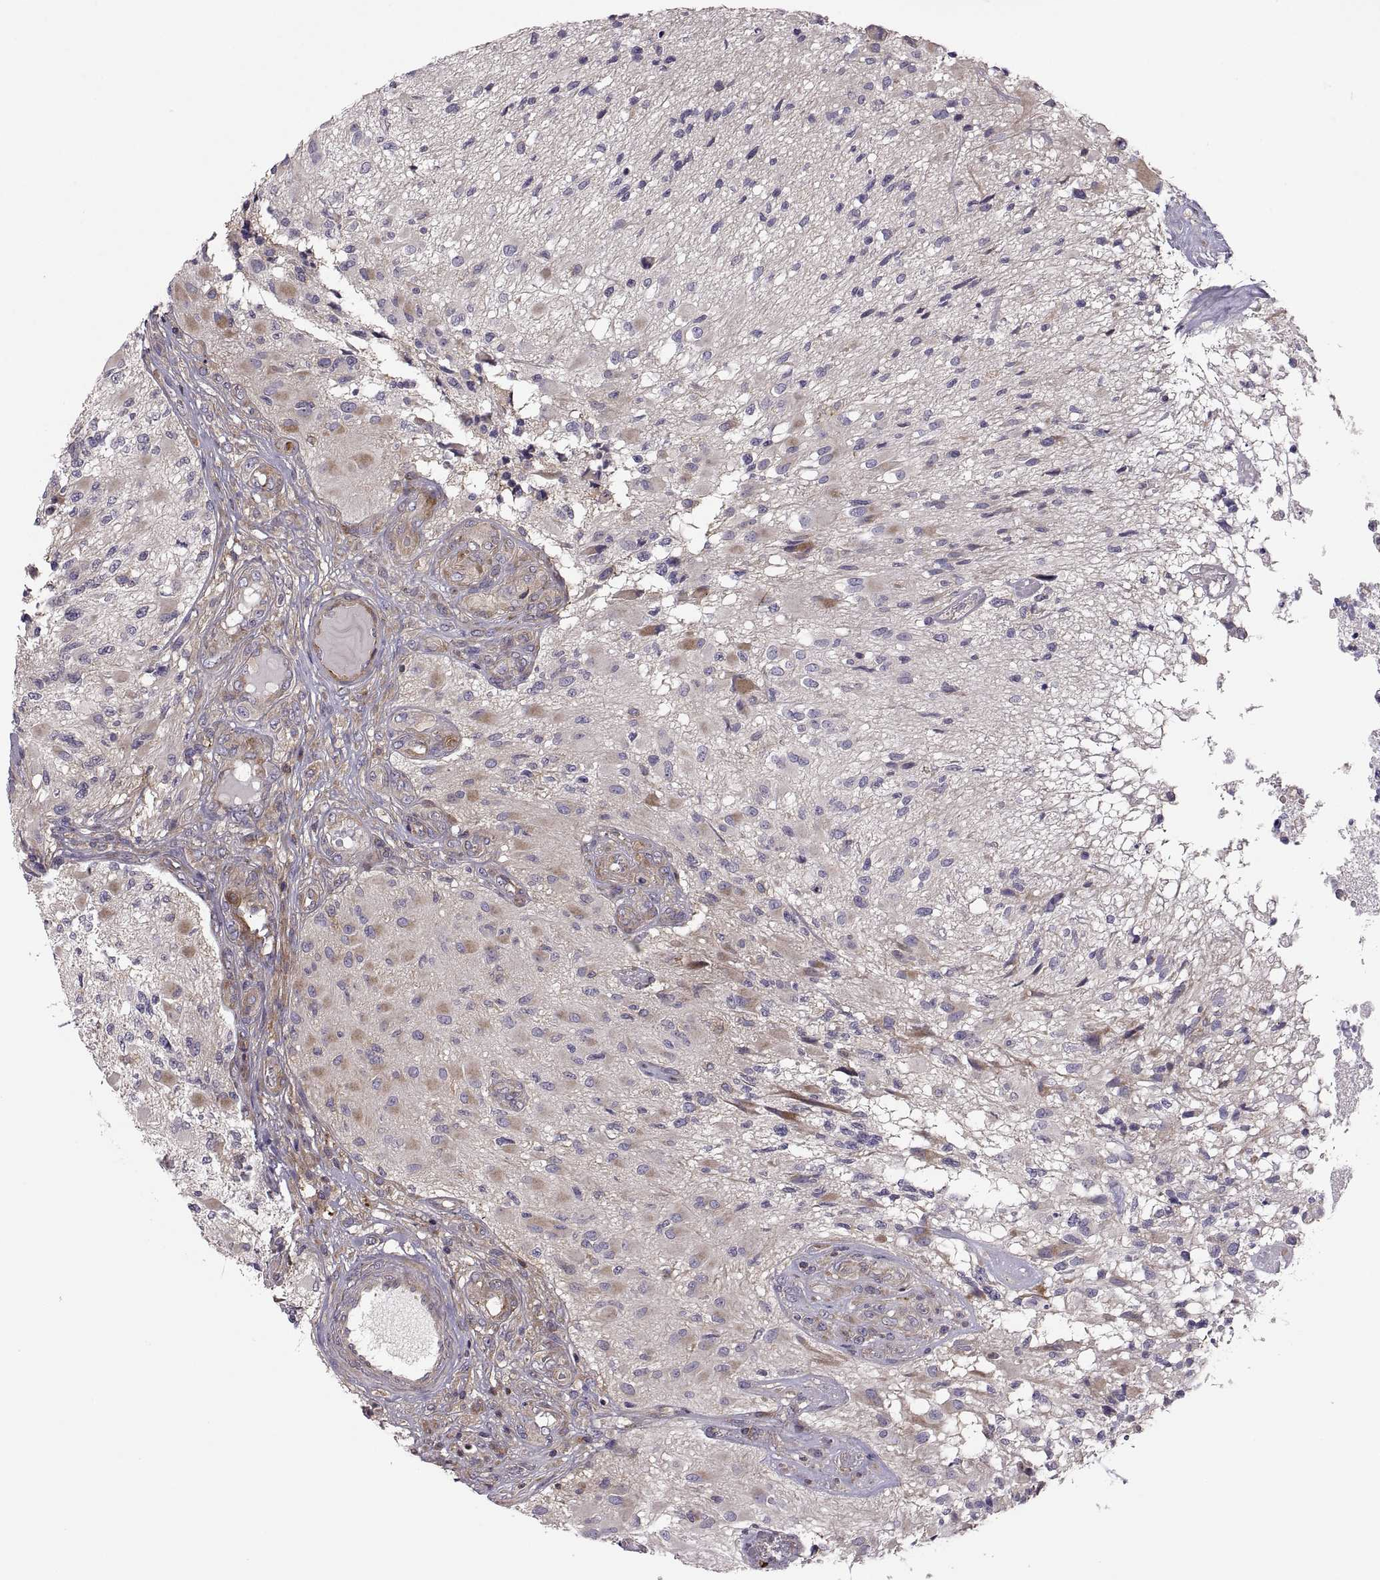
{"staining": {"intensity": "moderate", "quantity": "25%-75%", "location": "cytoplasmic/membranous"}, "tissue": "glioma", "cell_type": "Tumor cells", "image_type": "cancer", "snomed": [{"axis": "morphology", "description": "Glioma, malignant, High grade"}, {"axis": "topography", "description": "Brain"}], "caption": "An IHC image of neoplastic tissue is shown. Protein staining in brown shows moderate cytoplasmic/membranous positivity in glioma within tumor cells. The staining was performed using DAB (3,3'-diaminobenzidine) to visualize the protein expression in brown, while the nuclei were stained in blue with hematoxylin (Magnification: 20x).", "gene": "SPATA32", "patient": {"sex": "female", "age": 63}}